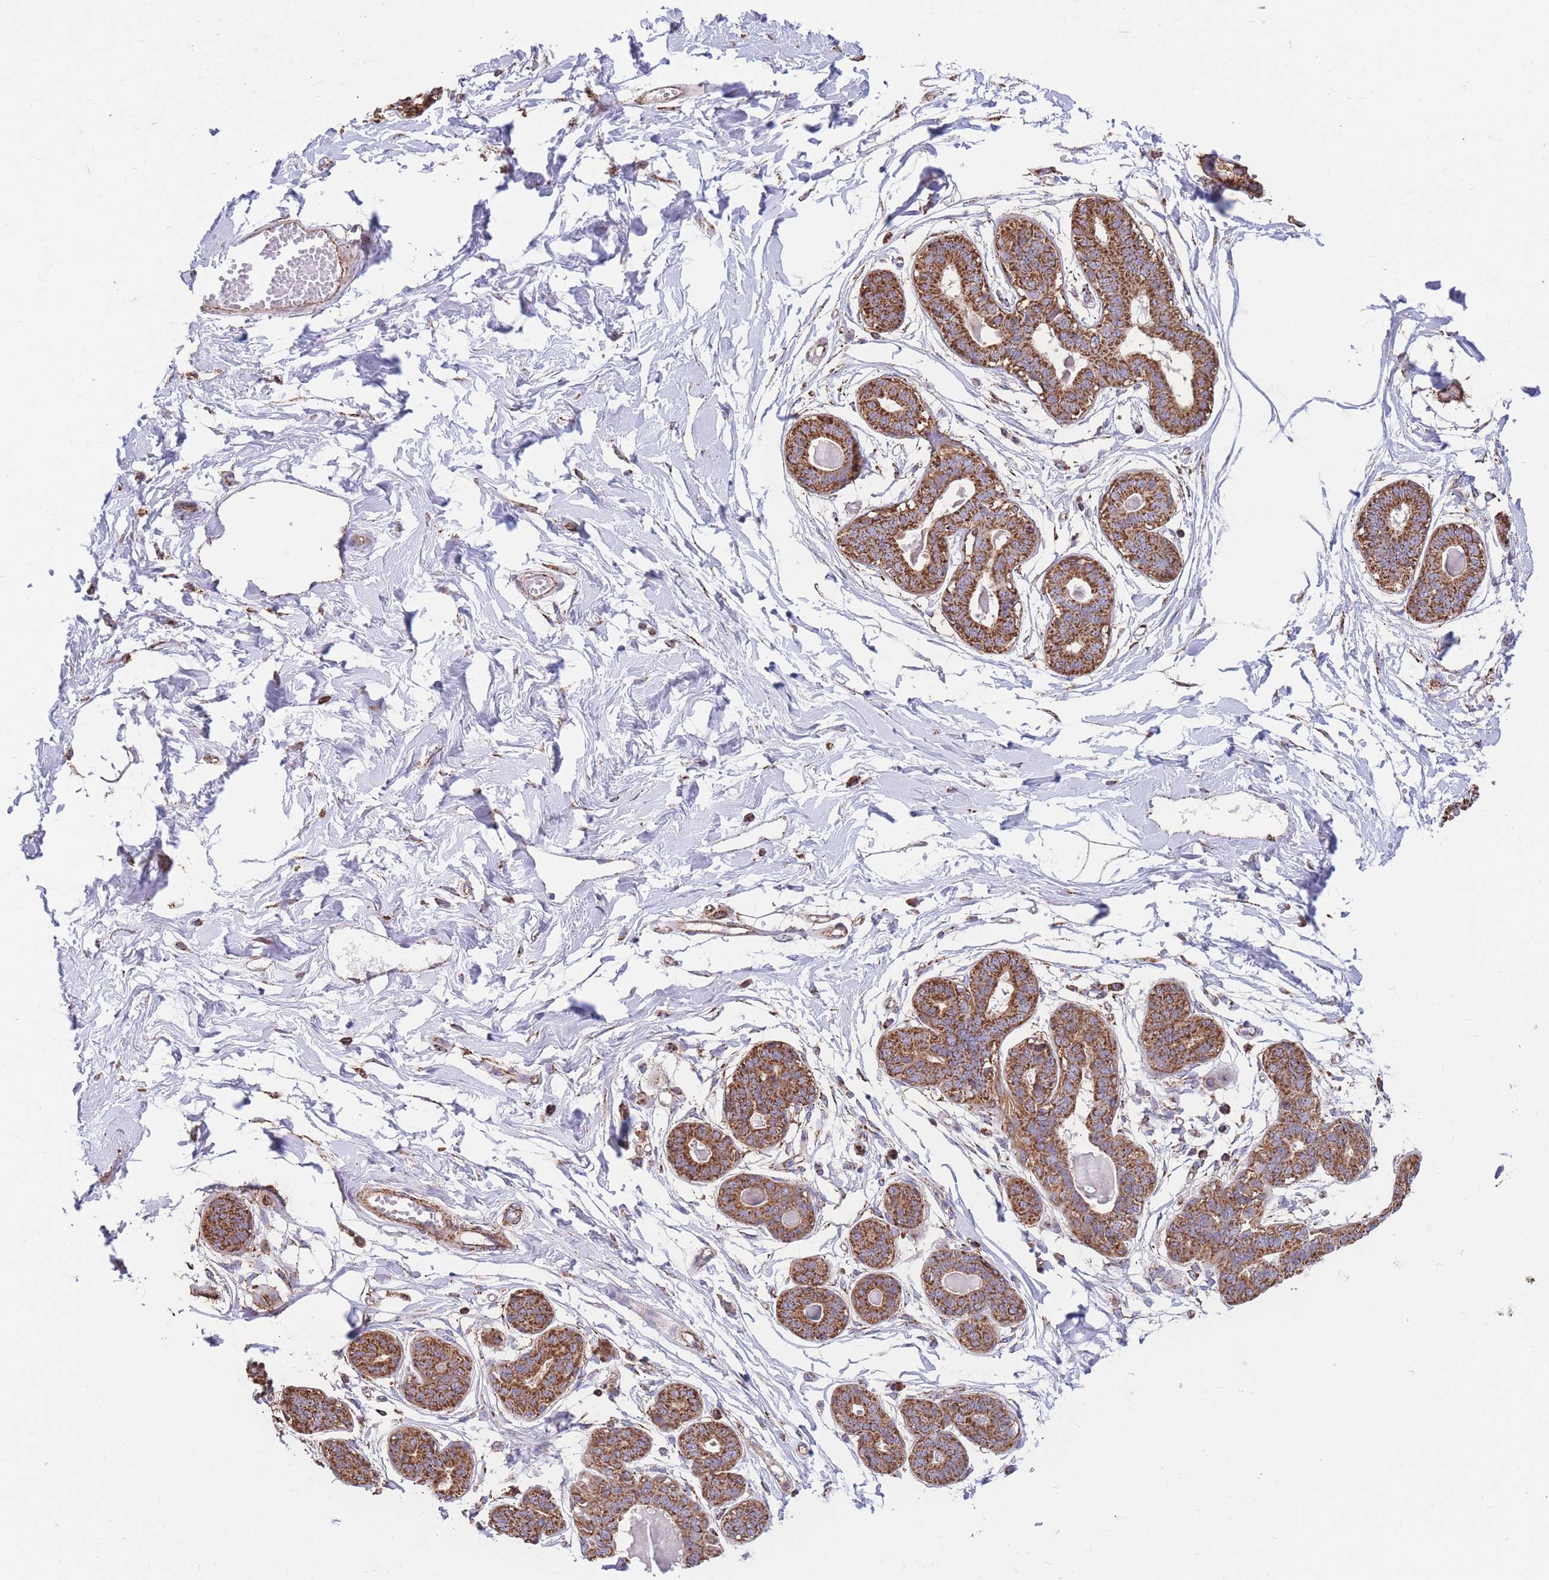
{"staining": {"intensity": "moderate", "quantity": "<25%", "location": "cytoplasmic/membranous"}, "tissue": "breast", "cell_type": "Adipocytes", "image_type": "normal", "snomed": [{"axis": "morphology", "description": "Normal tissue, NOS"}, {"axis": "topography", "description": "Breast"}], "caption": "A histopathology image of breast stained for a protein demonstrates moderate cytoplasmic/membranous brown staining in adipocytes. Using DAB (brown) and hematoxylin (blue) stains, captured at high magnification using brightfield microscopy.", "gene": "FKBP8", "patient": {"sex": "female", "age": 45}}